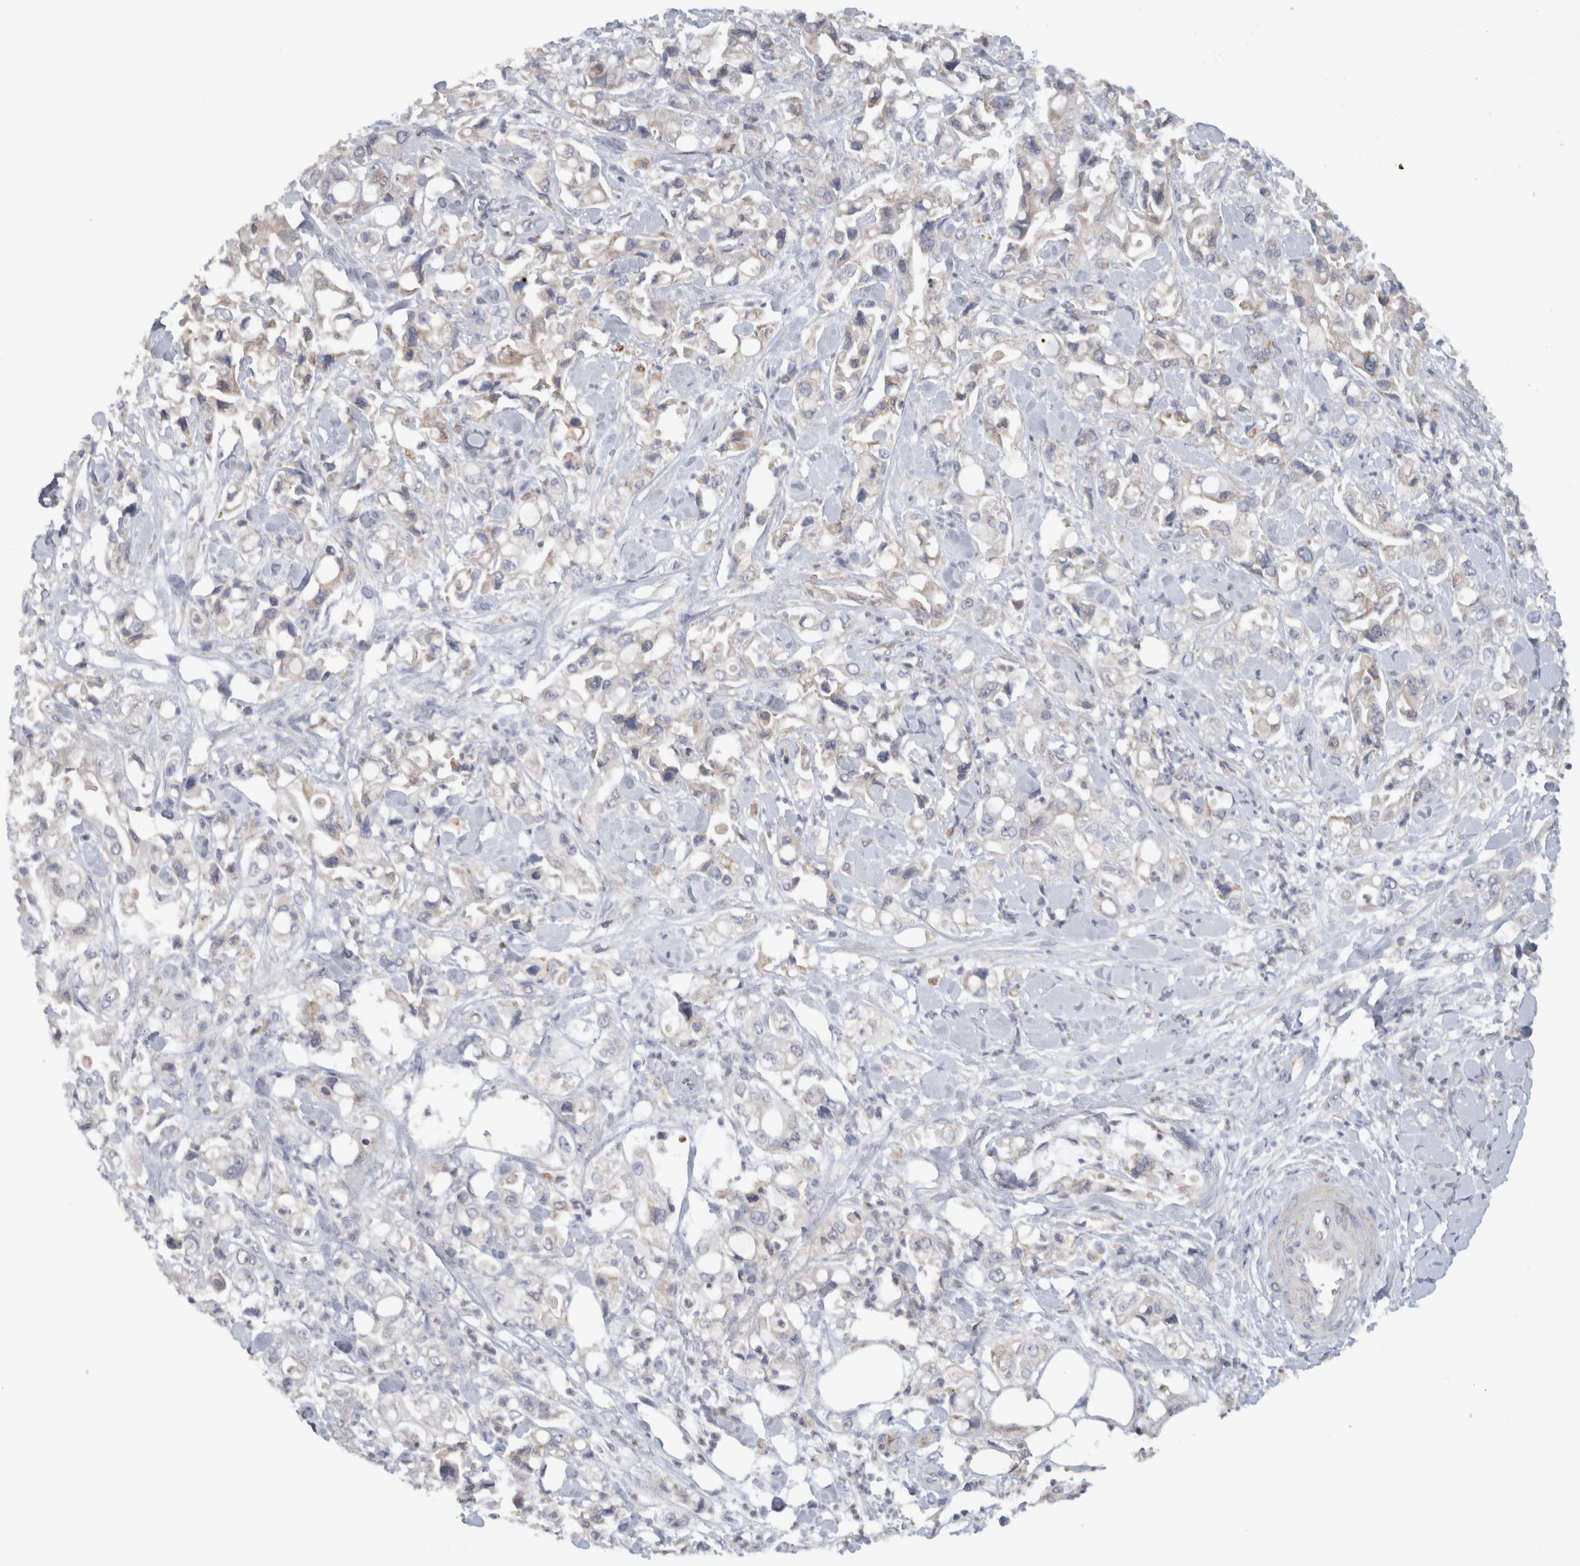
{"staining": {"intensity": "negative", "quantity": "none", "location": "none"}, "tissue": "pancreatic cancer", "cell_type": "Tumor cells", "image_type": "cancer", "snomed": [{"axis": "morphology", "description": "Adenocarcinoma, NOS"}, {"axis": "topography", "description": "Pancreas"}], "caption": "DAB (3,3'-diaminobenzidine) immunohistochemical staining of pancreatic cancer demonstrates no significant positivity in tumor cells.", "gene": "RAB18", "patient": {"sex": "male", "age": 70}}